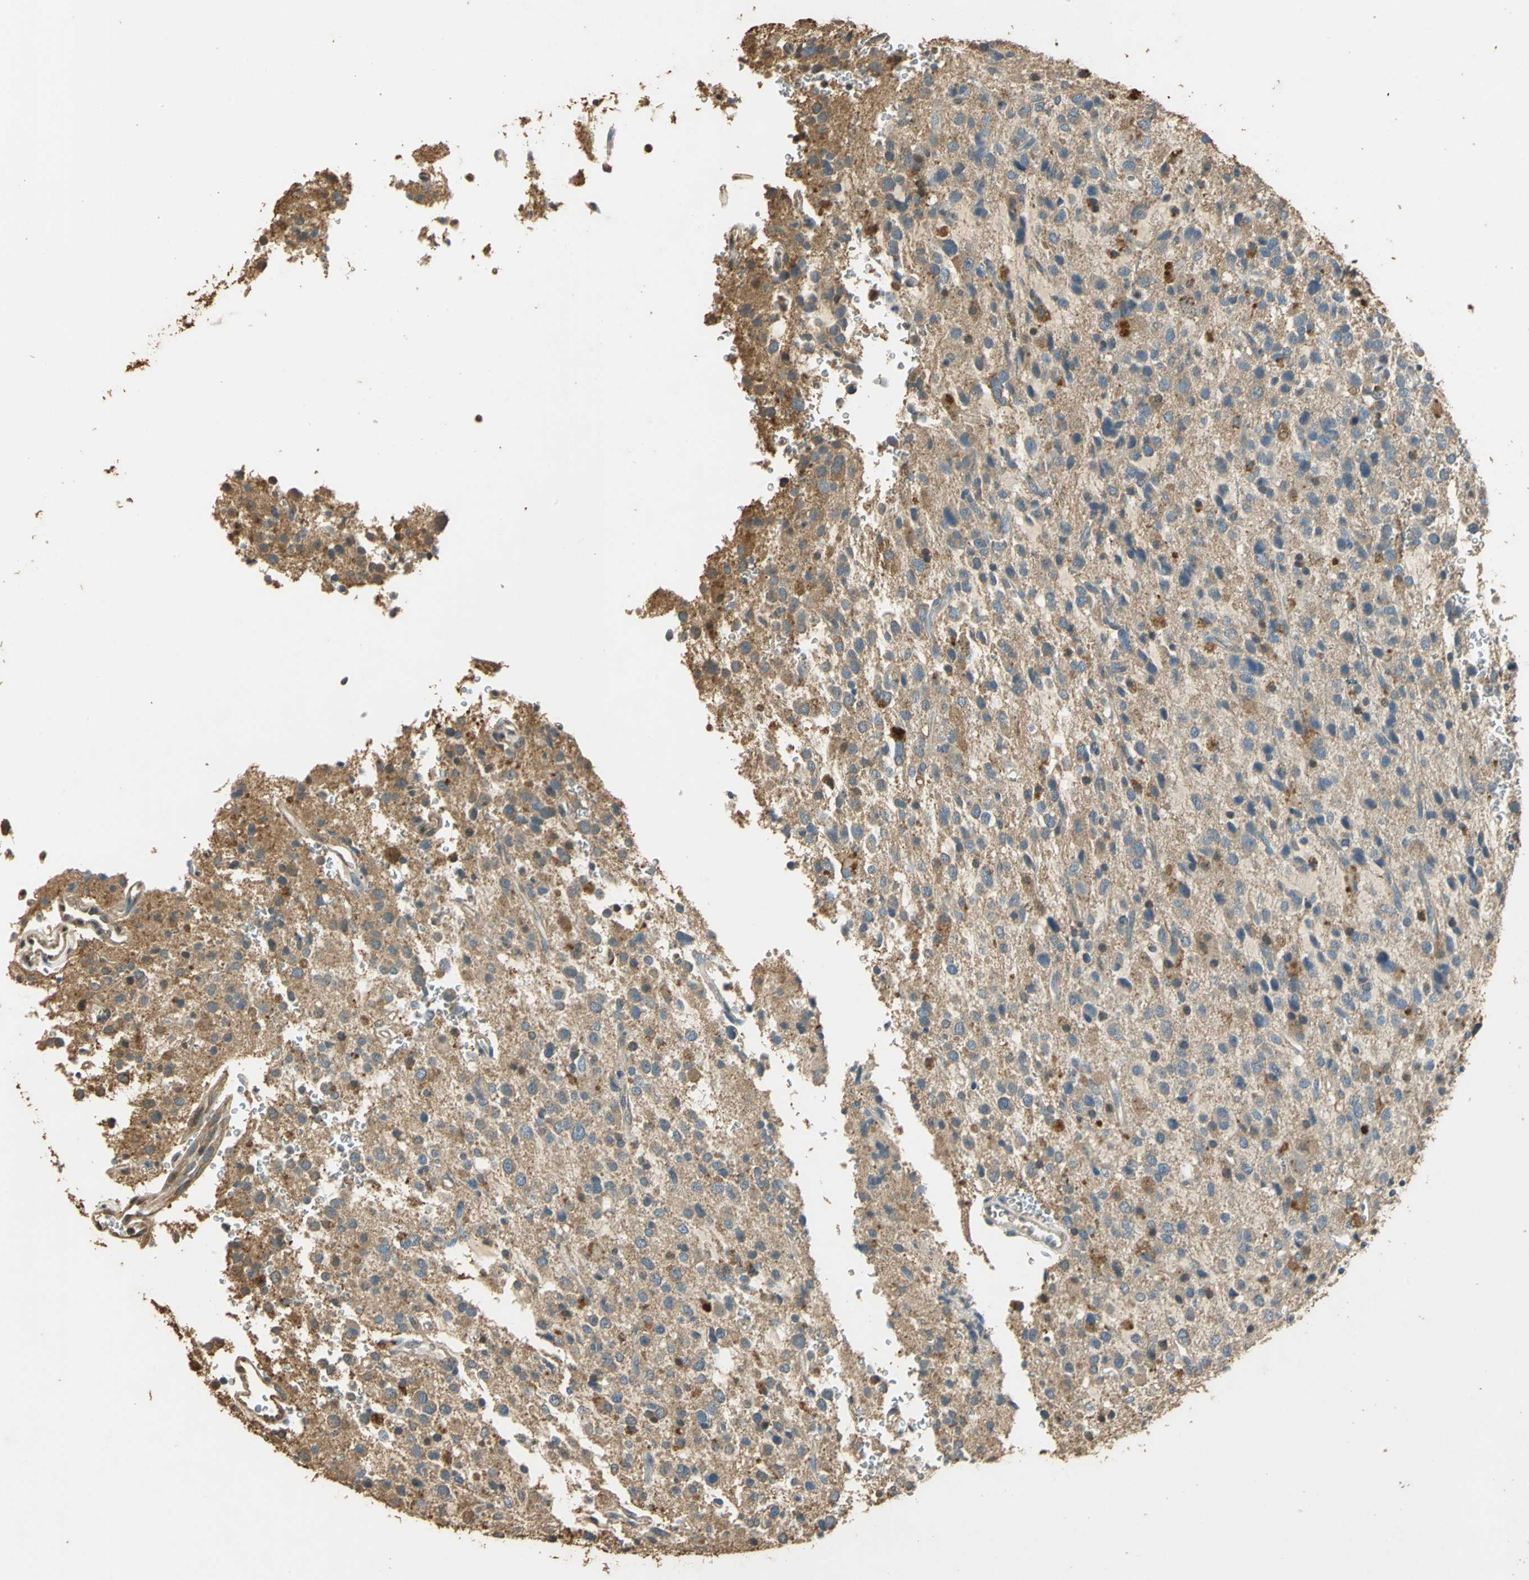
{"staining": {"intensity": "moderate", "quantity": ">75%", "location": "cytoplasmic/membranous"}, "tissue": "glioma", "cell_type": "Tumor cells", "image_type": "cancer", "snomed": [{"axis": "morphology", "description": "Glioma, malignant, High grade"}, {"axis": "topography", "description": "Brain"}], "caption": "Tumor cells reveal medium levels of moderate cytoplasmic/membranous positivity in about >75% of cells in human glioma.", "gene": "GAPDH", "patient": {"sex": "male", "age": 47}}